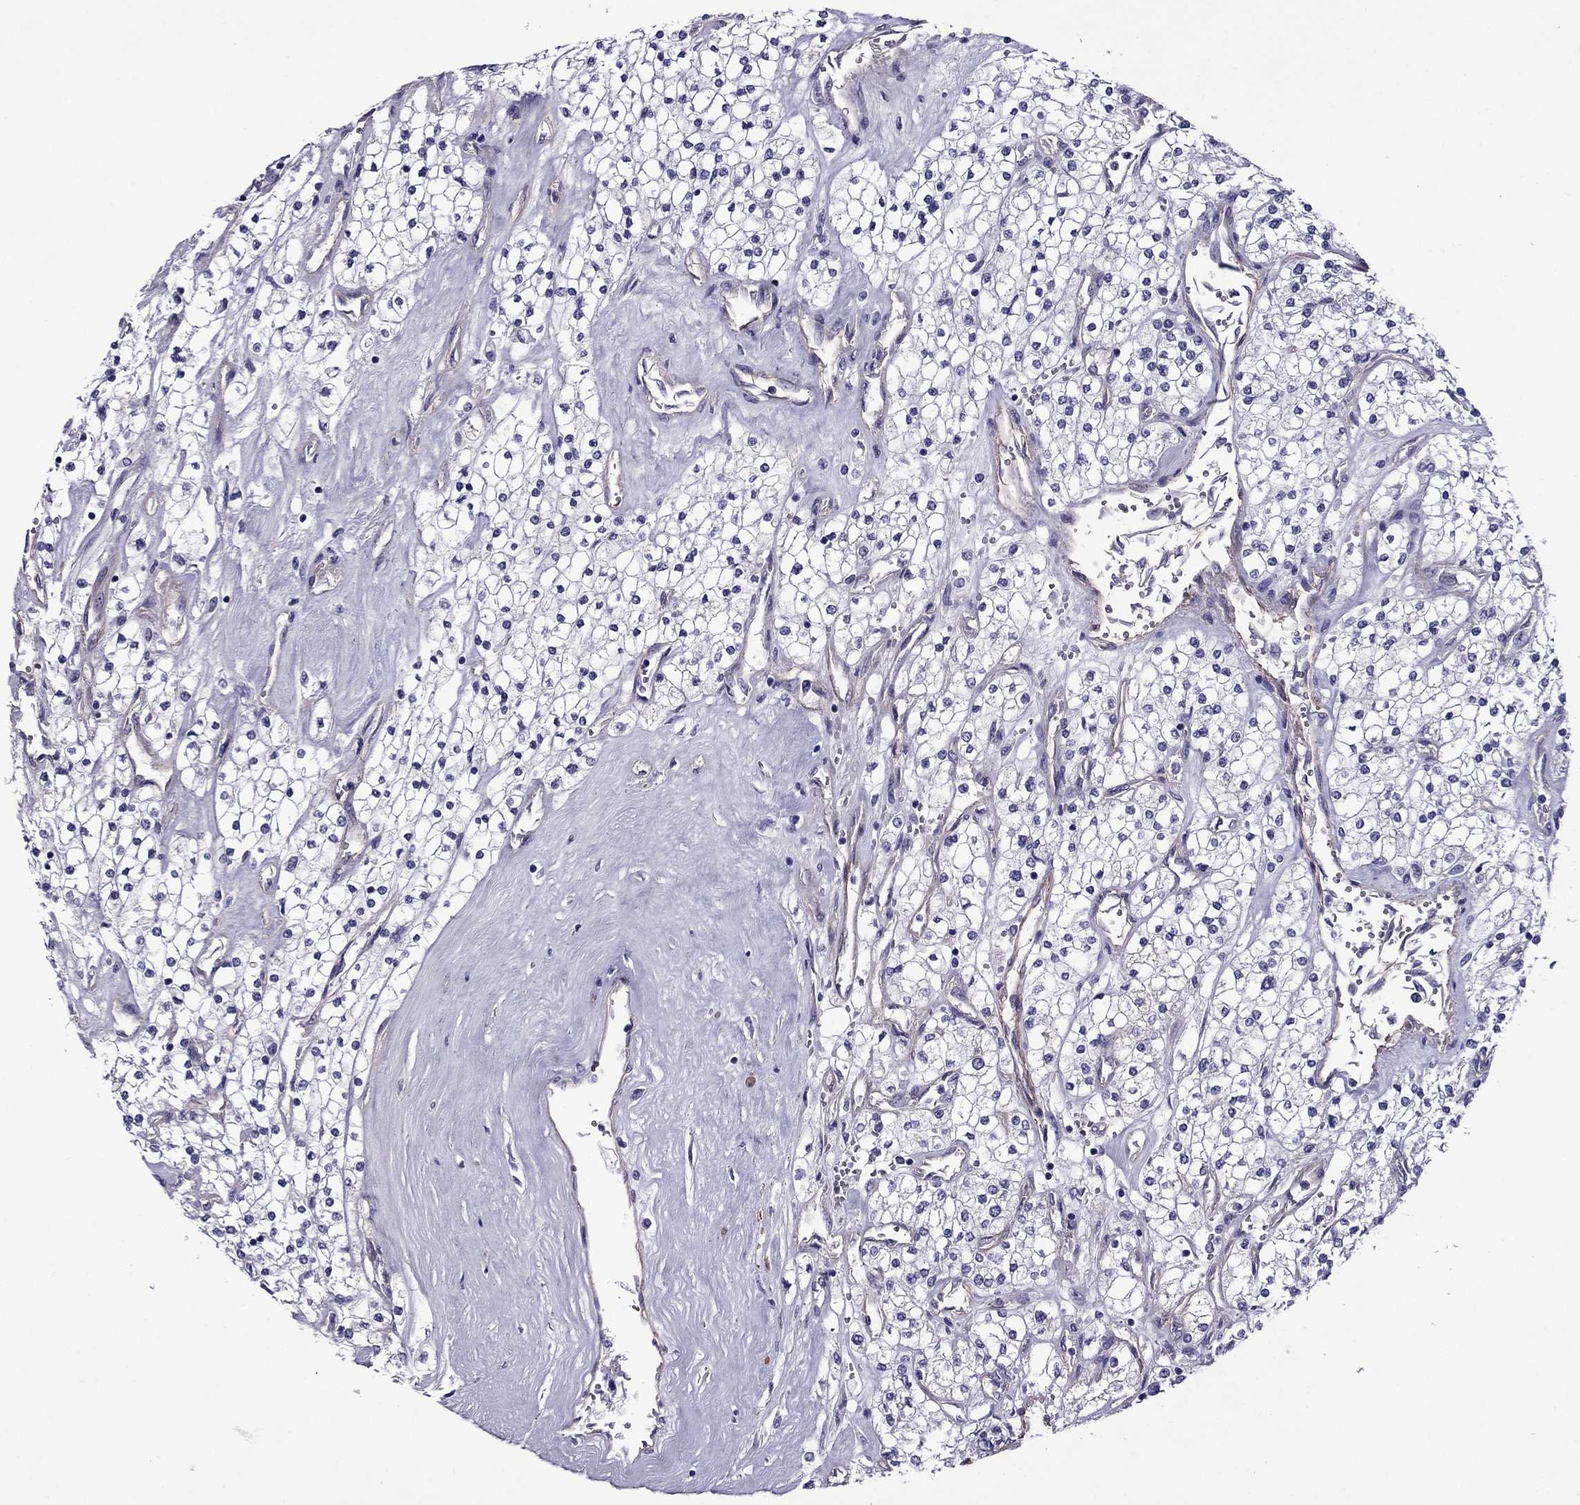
{"staining": {"intensity": "negative", "quantity": "none", "location": "none"}, "tissue": "renal cancer", "cell_type": "Tumor cells", "image_type": "cancer", "snomed": [{"axis": "morphology", "description": "Adenocarcinoma, NOS"}, {"axis": "topography", "description": "Kidney"}], "caption": "The histopathology image displays no significant staining in tumor cells of renal cancer (adenocarcinoma).", "gene": "CHRNA5", "patient": {"sex": "male", "age": 80}}